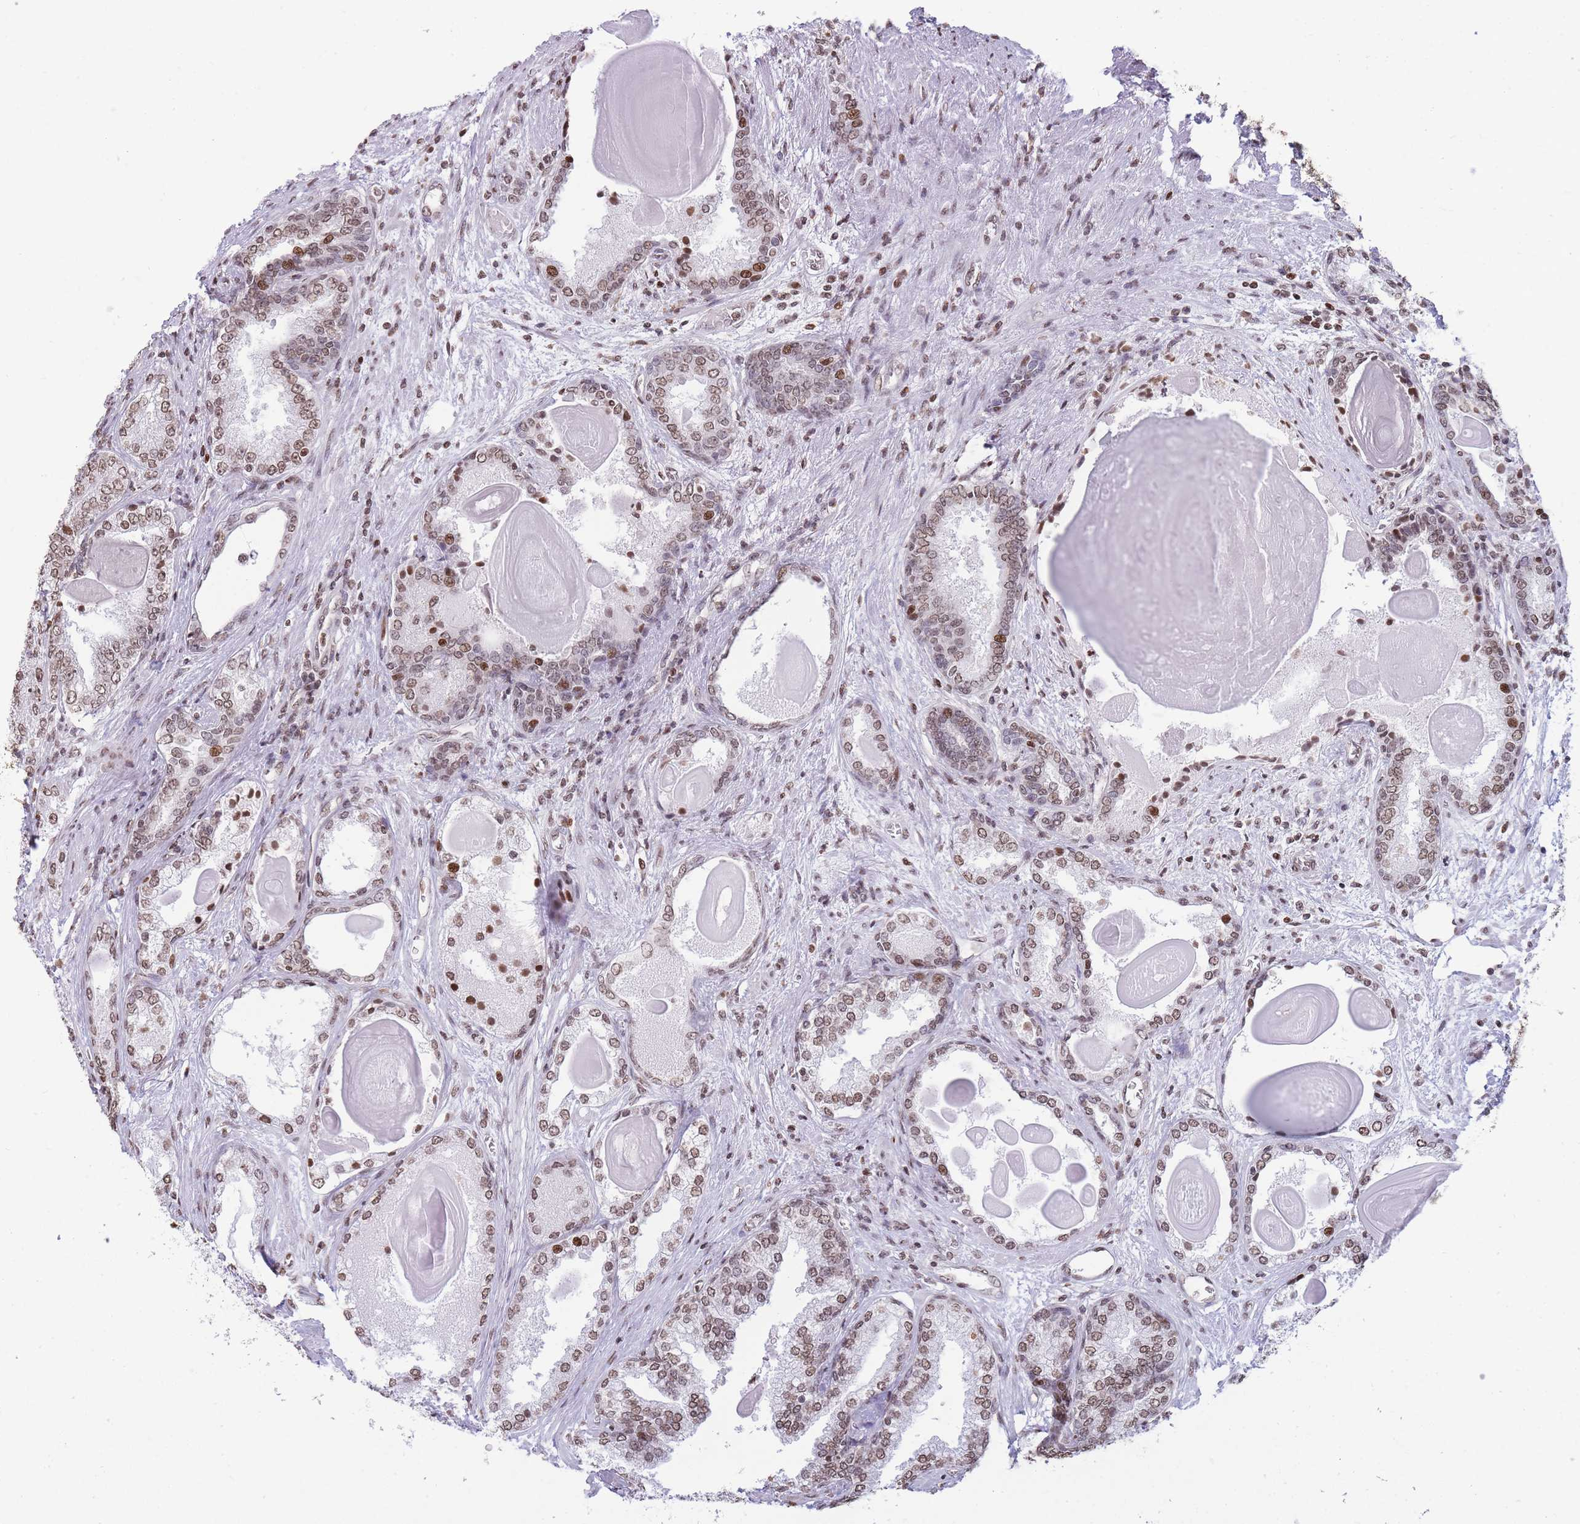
{"staining": {"intensity": "moderate", "quantity": ">75%", "location": "nuclear"}, "tissue": "prostate cancer", "cell_type": "Tumor cells", "image_type": "cancer", "snomed": [{"axis": "morphology", "description": "Adenocarcinoma, High grade"}, {"axis": "topography", "description": "Prostate"}], "caption": "Protein staining by immunohistochemistry (IHC) displays moderate nuclear positivity in about >75% of tumor cells in prostate cancer. (brown staining indicates protein expression, while blue staining denotes nuclei).", "gene": "SHISAL1", "patient": {"sex": "male", "age": 63}}